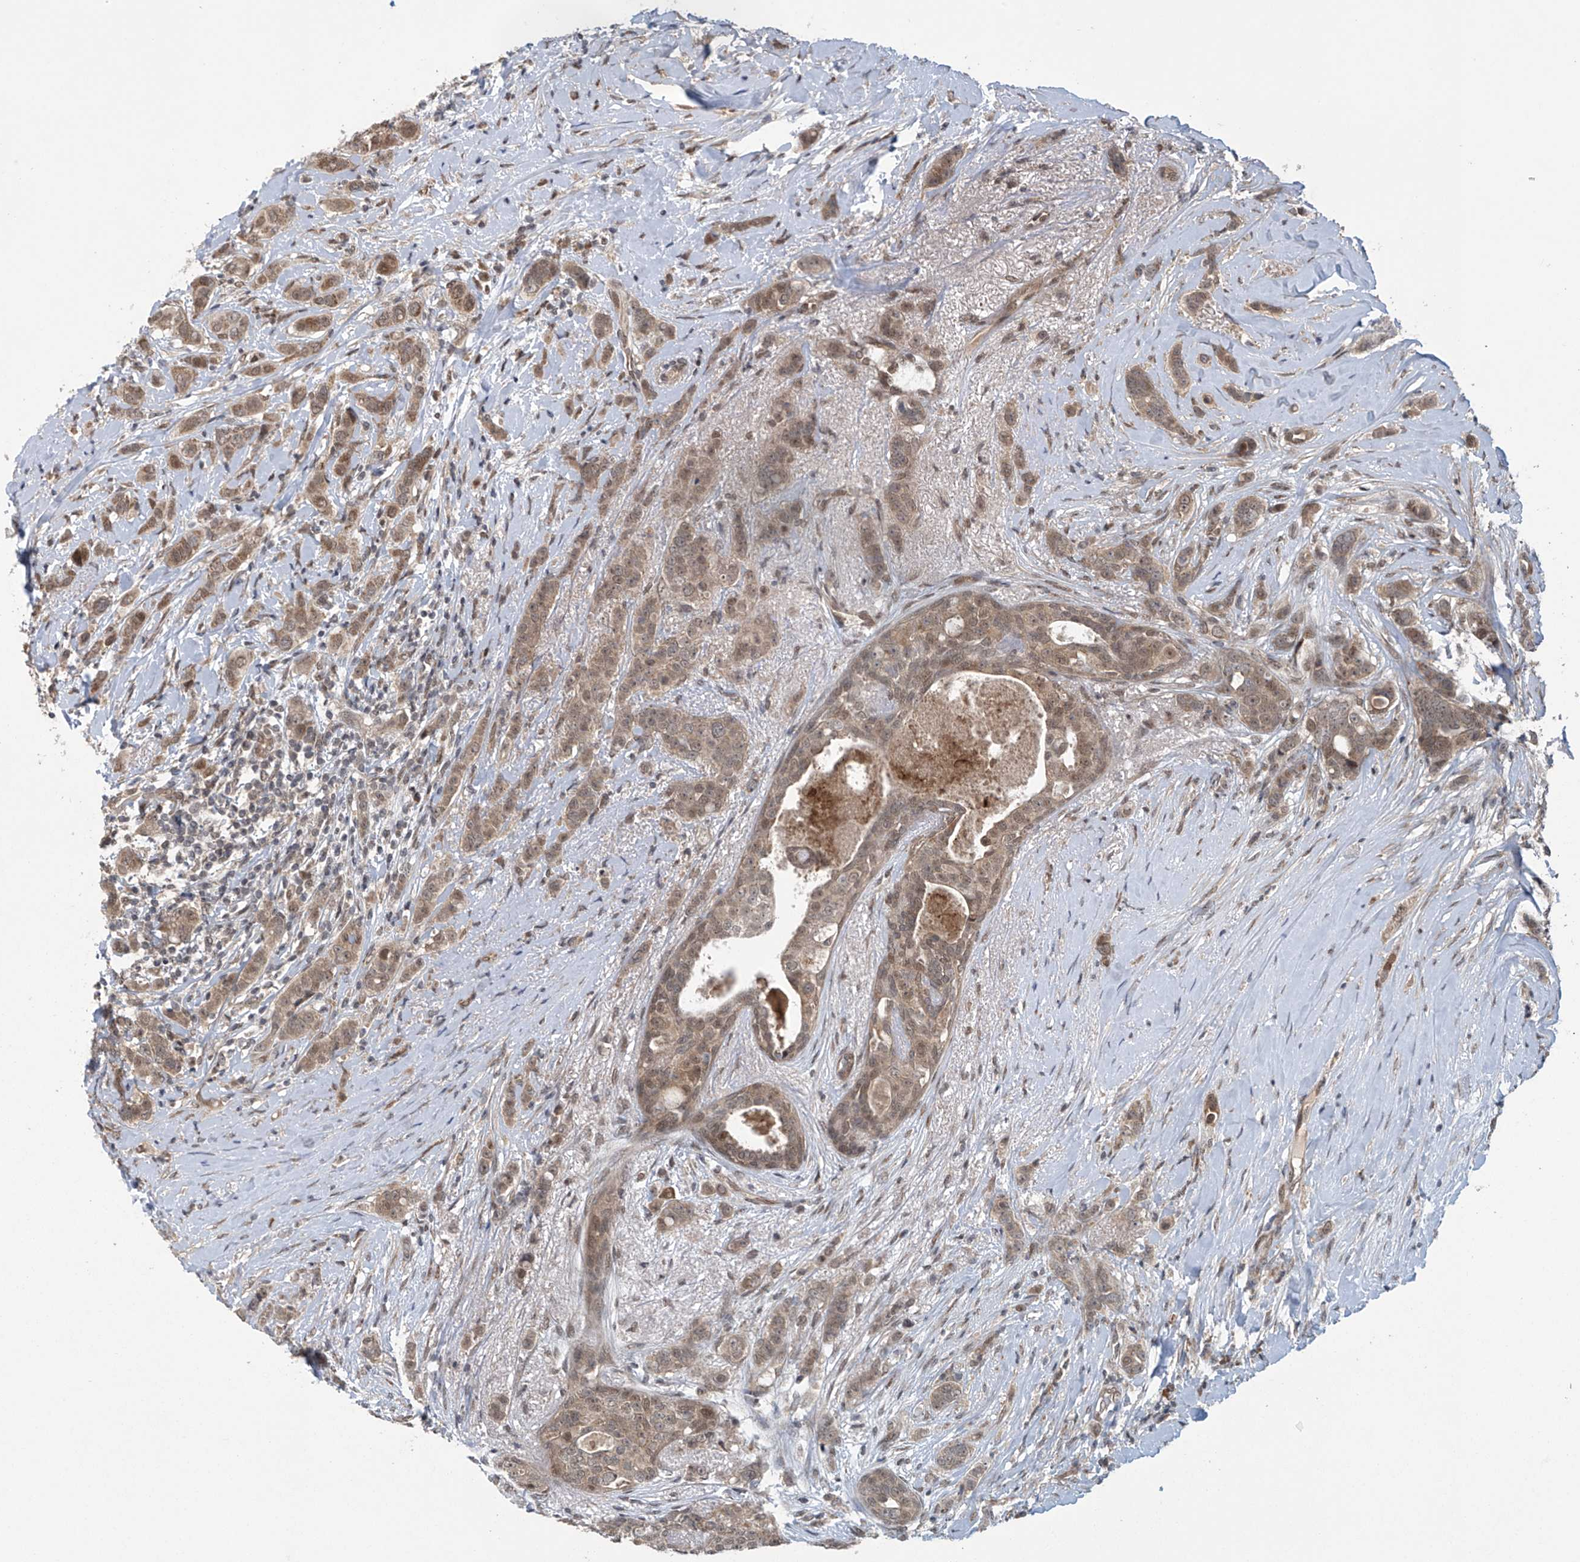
{"staining": {"intensity": "moderate", "quantity": ">75%", "location": "cytoplasmic/membranous,nuclear"}, "tissue": "breast cancer", "cell_type": "Tumor cells", "image_type": "cancer", "snomed": [{"axis": "morphology", "description": "Lobular carcinoma"}, {"axis": "topography", "description": "Breast"}], "caption": "The photomicrograph shows staining of breast cancer (lobular carcinoma), revealing moderate cytoplasmic/membranous and nuclear protein positivity (brown color) within tumor cells.", "gene": "ABHD13", "patient": {"sex": "female", "age": 51}}